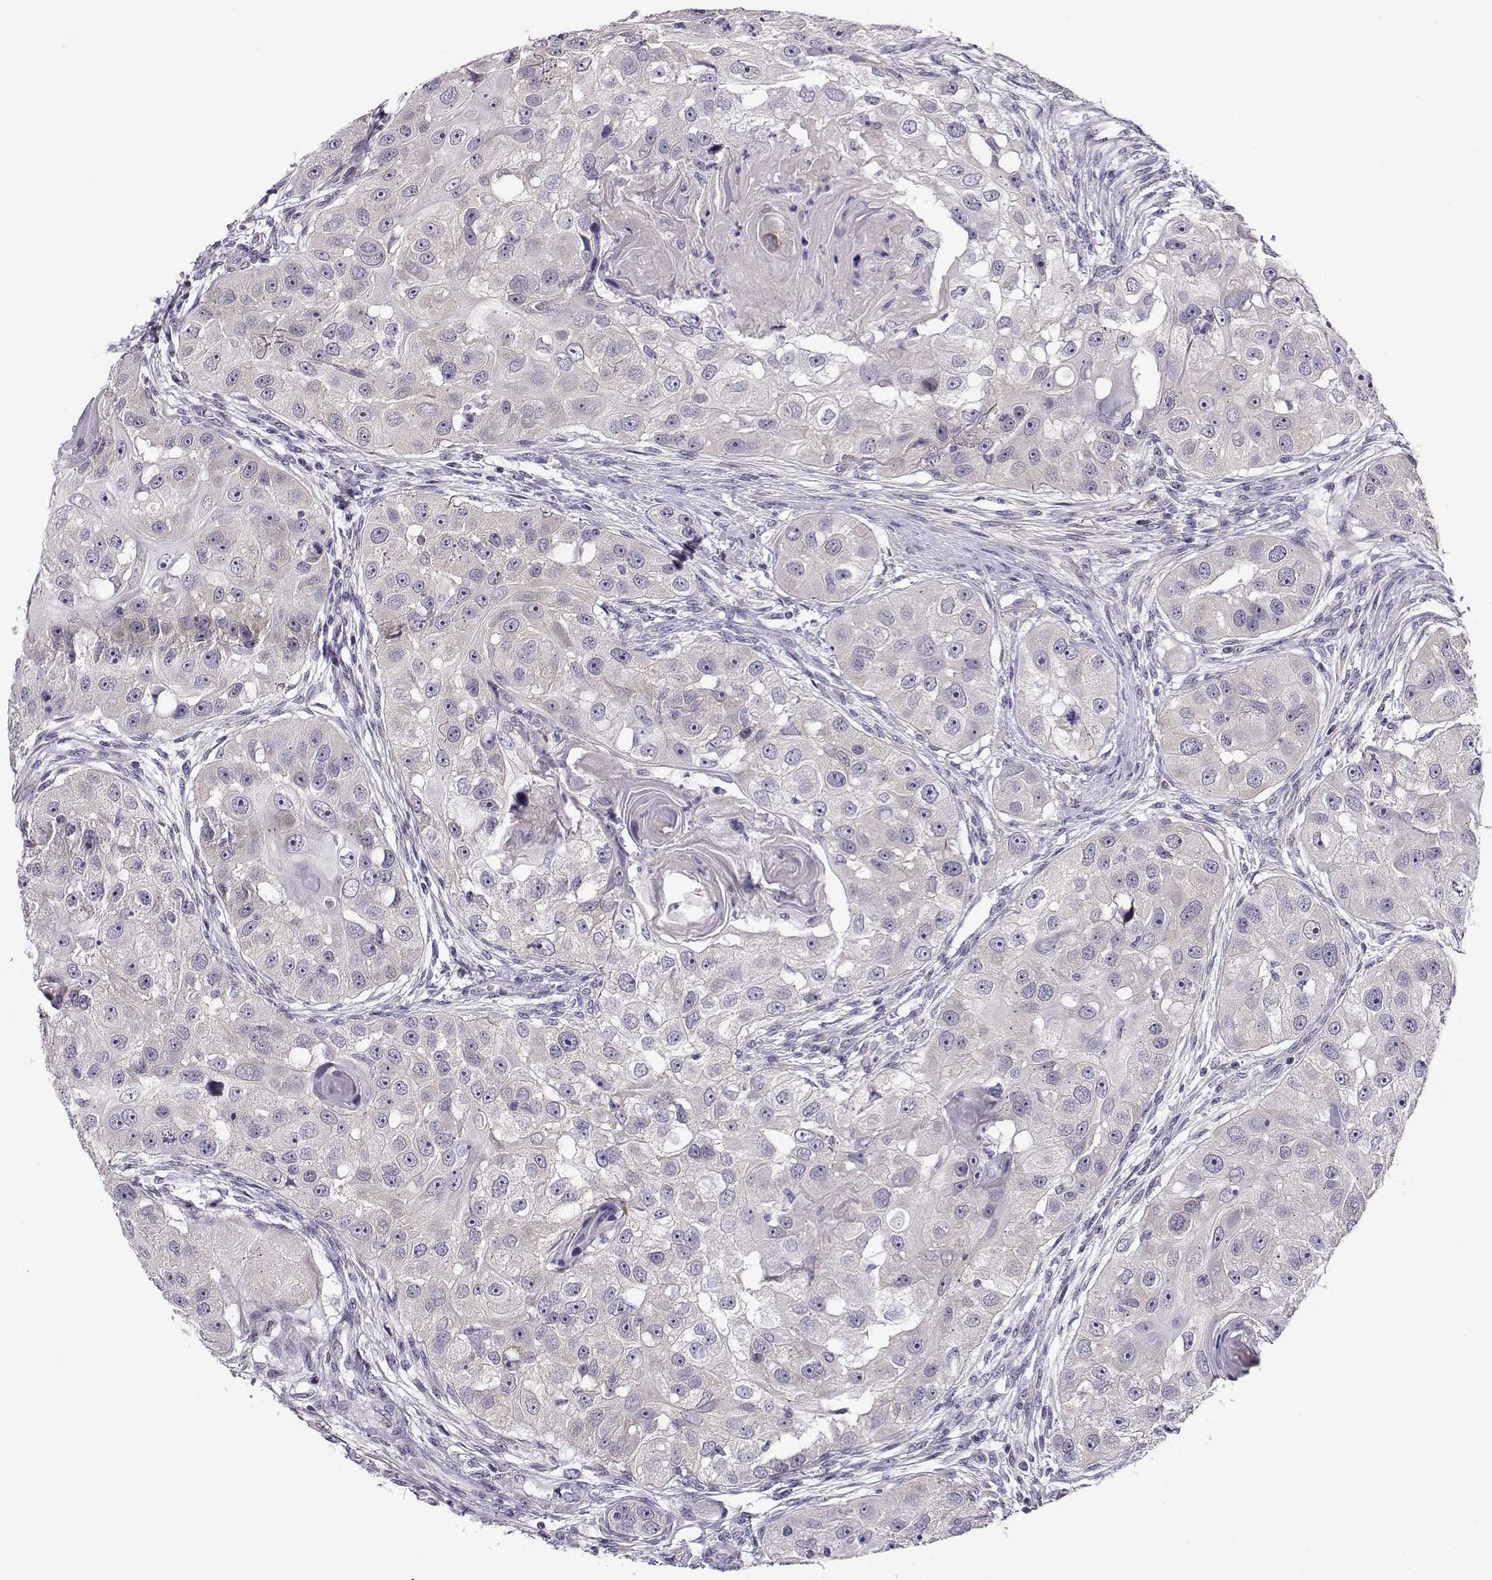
{"staining": {"intensity": "negative", "quantity": "none", "location": "none"}, "tissue": "head and neck cancer", "cell_type": "Tumor cells", "image_type": "cancer", "snomed": [{"axis": "morphology", "description": "Squamous cell carcinoma, NOS"}, {"axis": "topography", "description": "Head-Neck"}], "caption": "DAB immunohistochemical staining of human head and neck squamous cell carcinoma displays no significant positivity in tumor cells.", "gene": "CRX", "patient": {"sex": "male", "age": 51}}